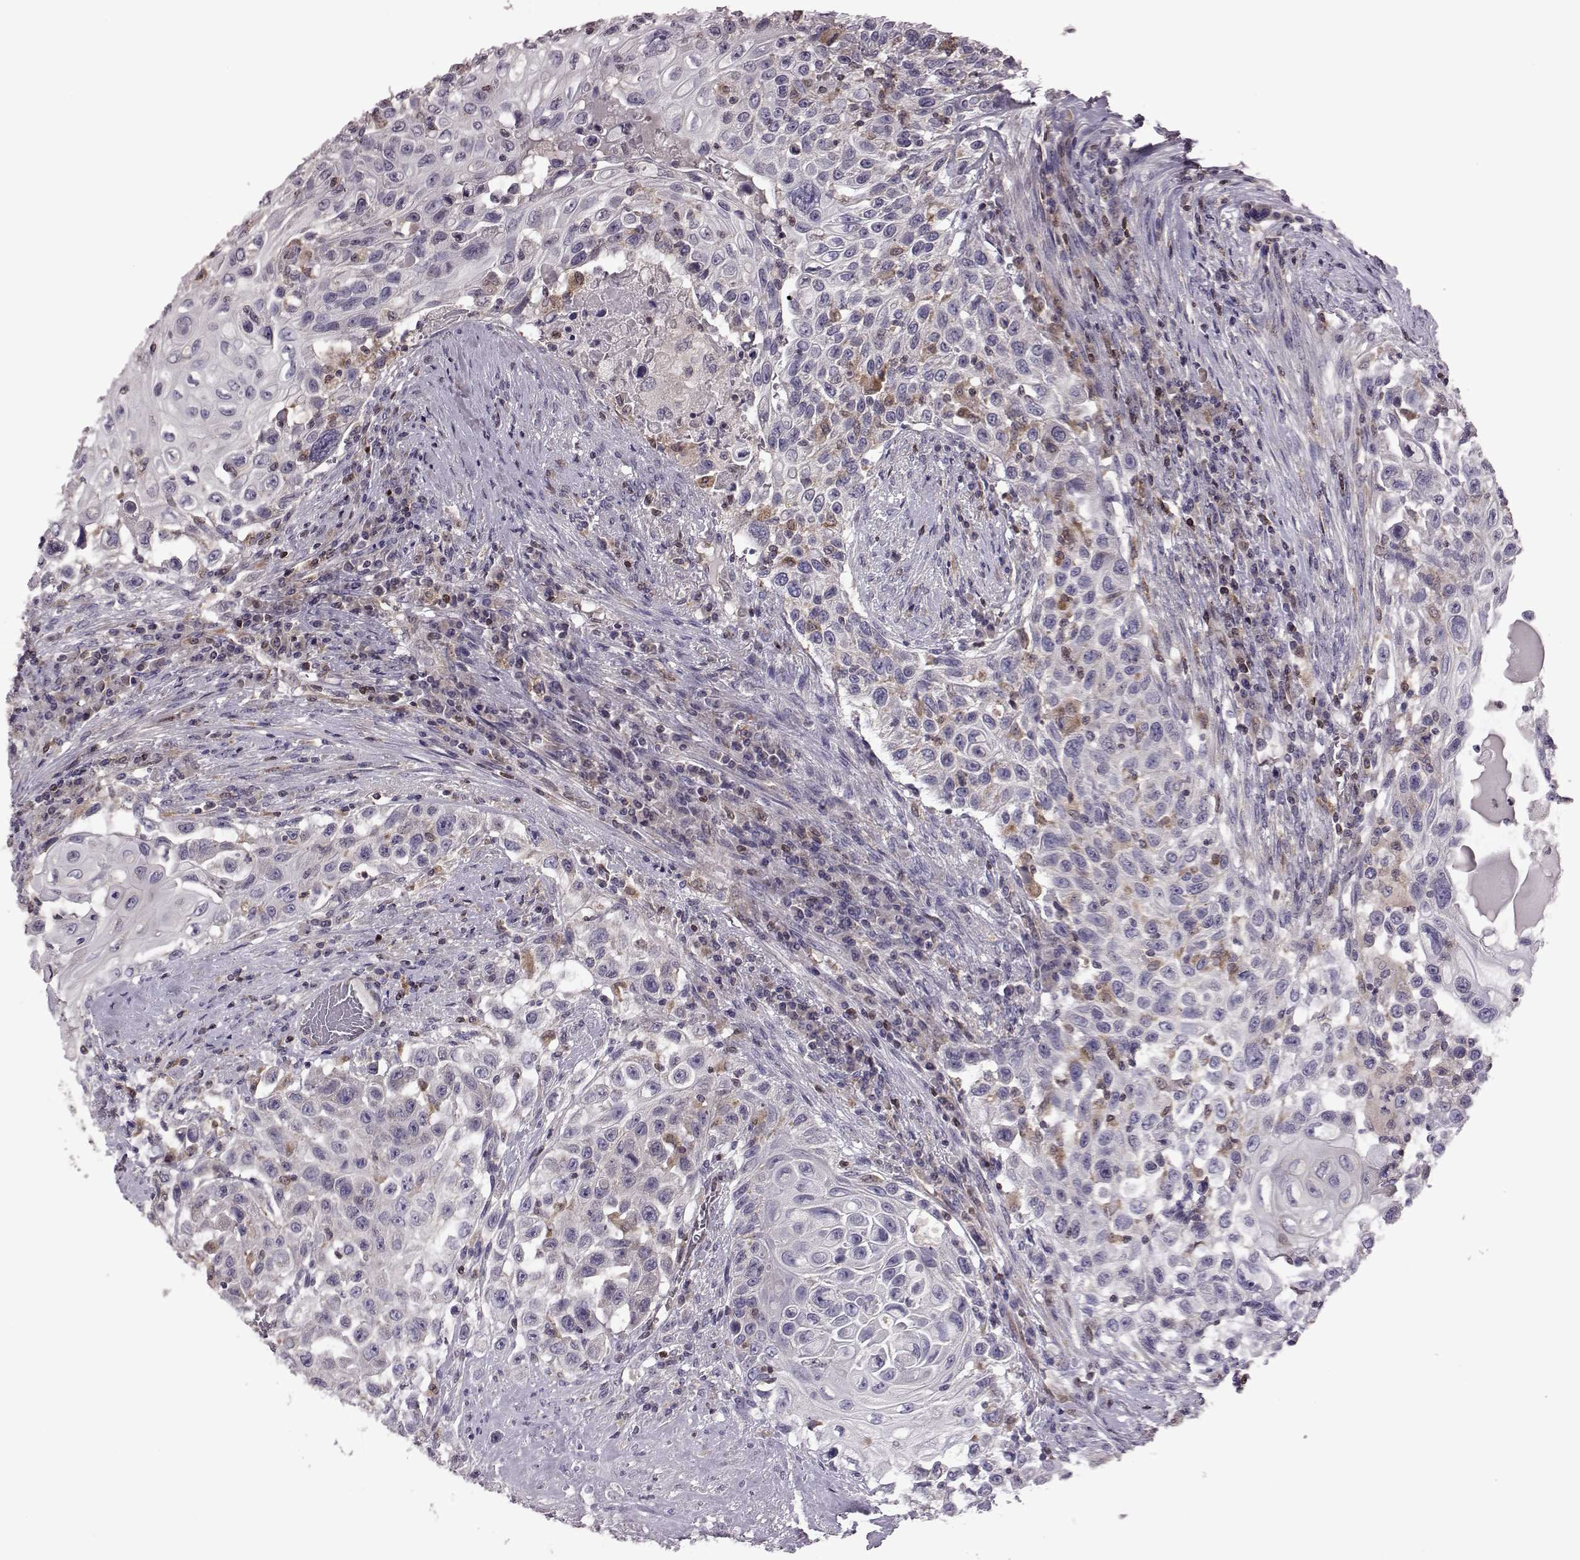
{"staining": {"intensity": "negative", "quantity": "none", "location": "none"}, "tissue": "urothelial cancer", "cell_type": "Tumor cells", "image_type": "cancer", "snomed": [{"axis": "morphology", "description": "Urothelial carcinoma, High grade"}, {"axis": "topography", "description": "Urinary bladder"}], "caption": "Immunohistochemical staining of urothelial carcinoma (high-grade) exhibits no significant positivity in tumor cells.", "gene": "CDC42SE1", "patient": {"sex": "female", "age": 56}}